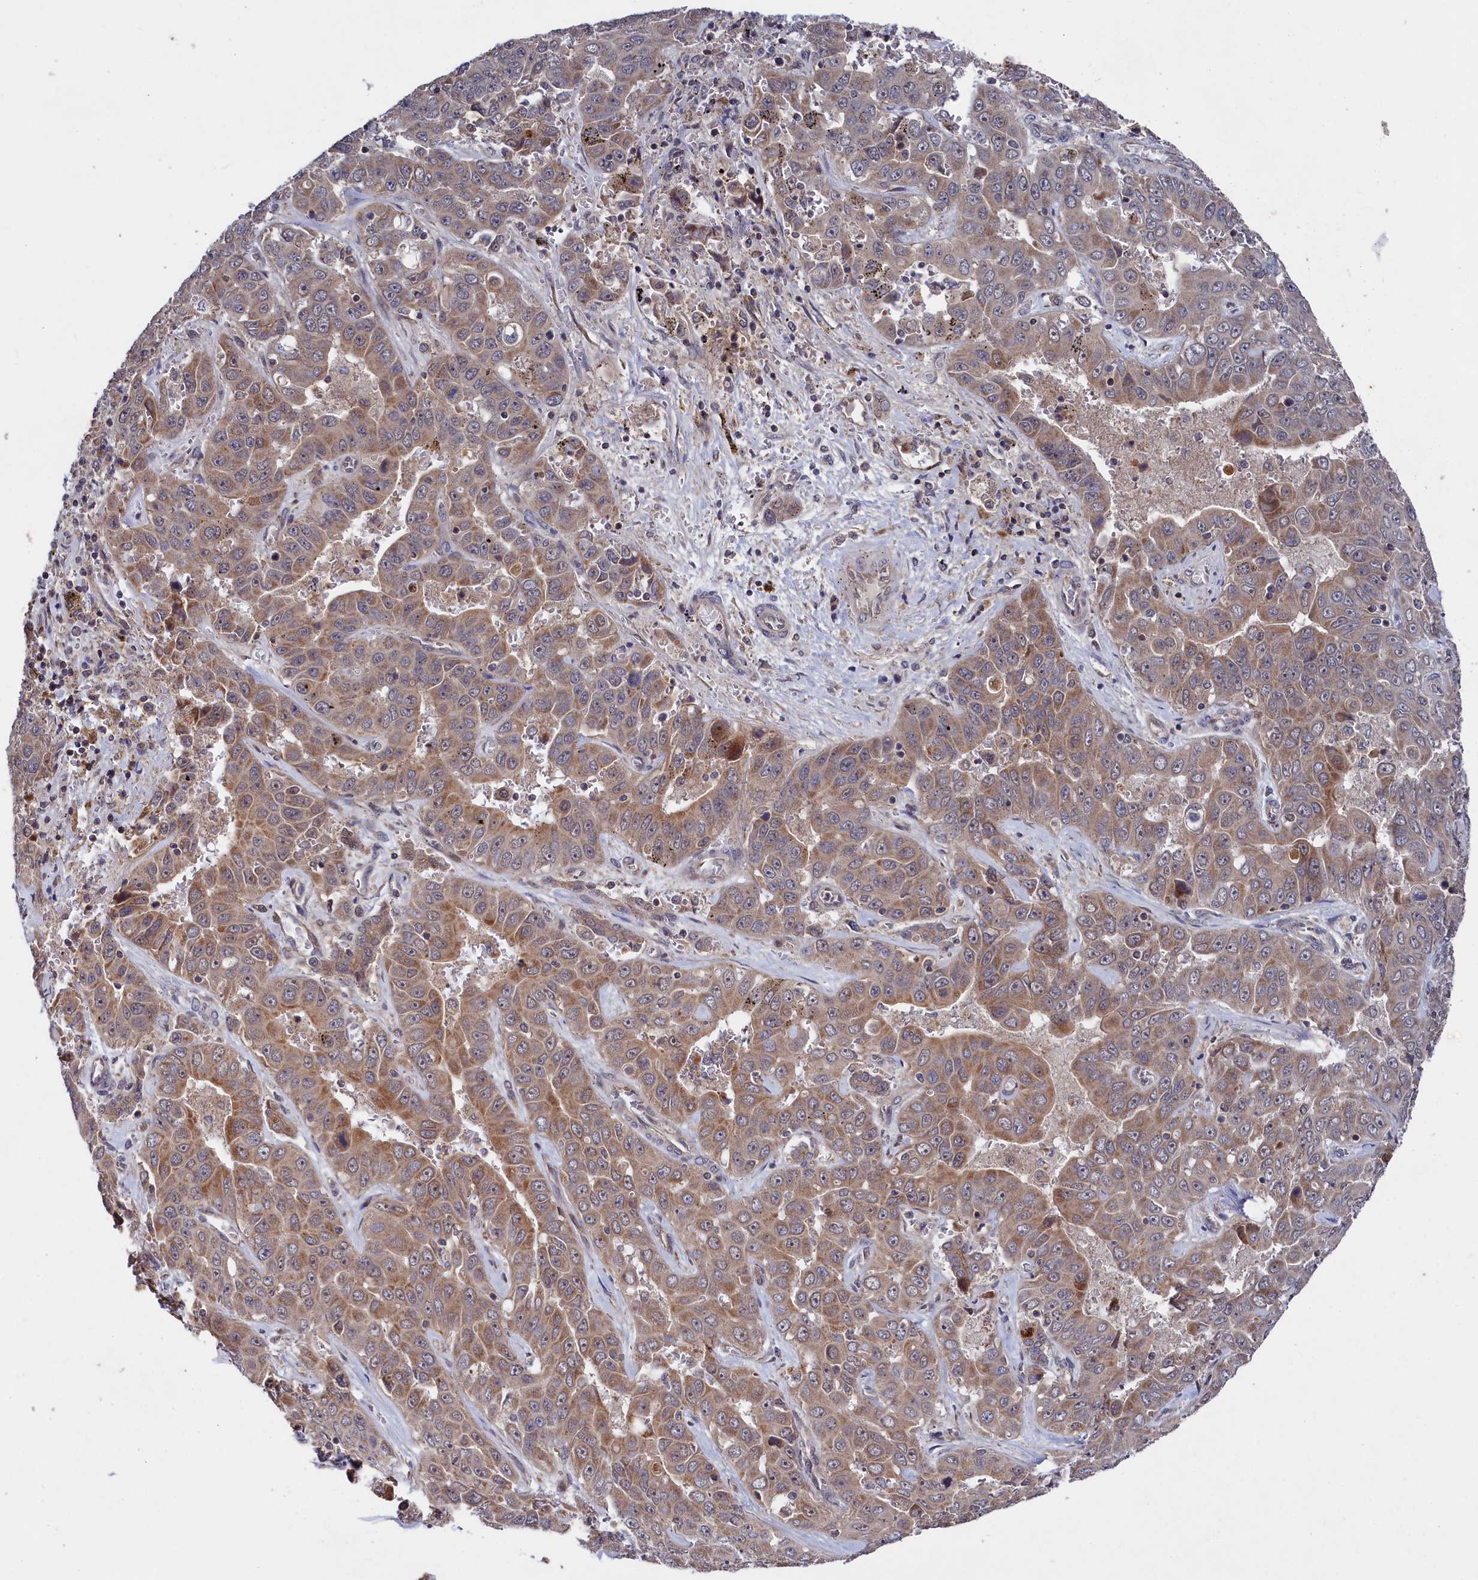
{"staining": {"intensity": "moderate", "quantity": "25%-75%", "location": "cytoplasmic/membranous"}, "tissue": "liver cancer", "cell_type": "Tumor cells", "image_type": "cancer", "snomed": [{"axis": "morphology", "description": "Cholangiocarcinoma"}, {"axis": "topography", "description": "Liver"}], "caption": "Liver cancer stained with IHC reveals moderate cytoplasmic/membranous positivity in about 25%-75% of tumor cells. The protein is stained brown, and the nuclei are stained in blue (DAB IHC with brightfield microscopy, high magnification).", "gene": "SUPV3L1", "patient": {"sex": "female", "age": 52}}